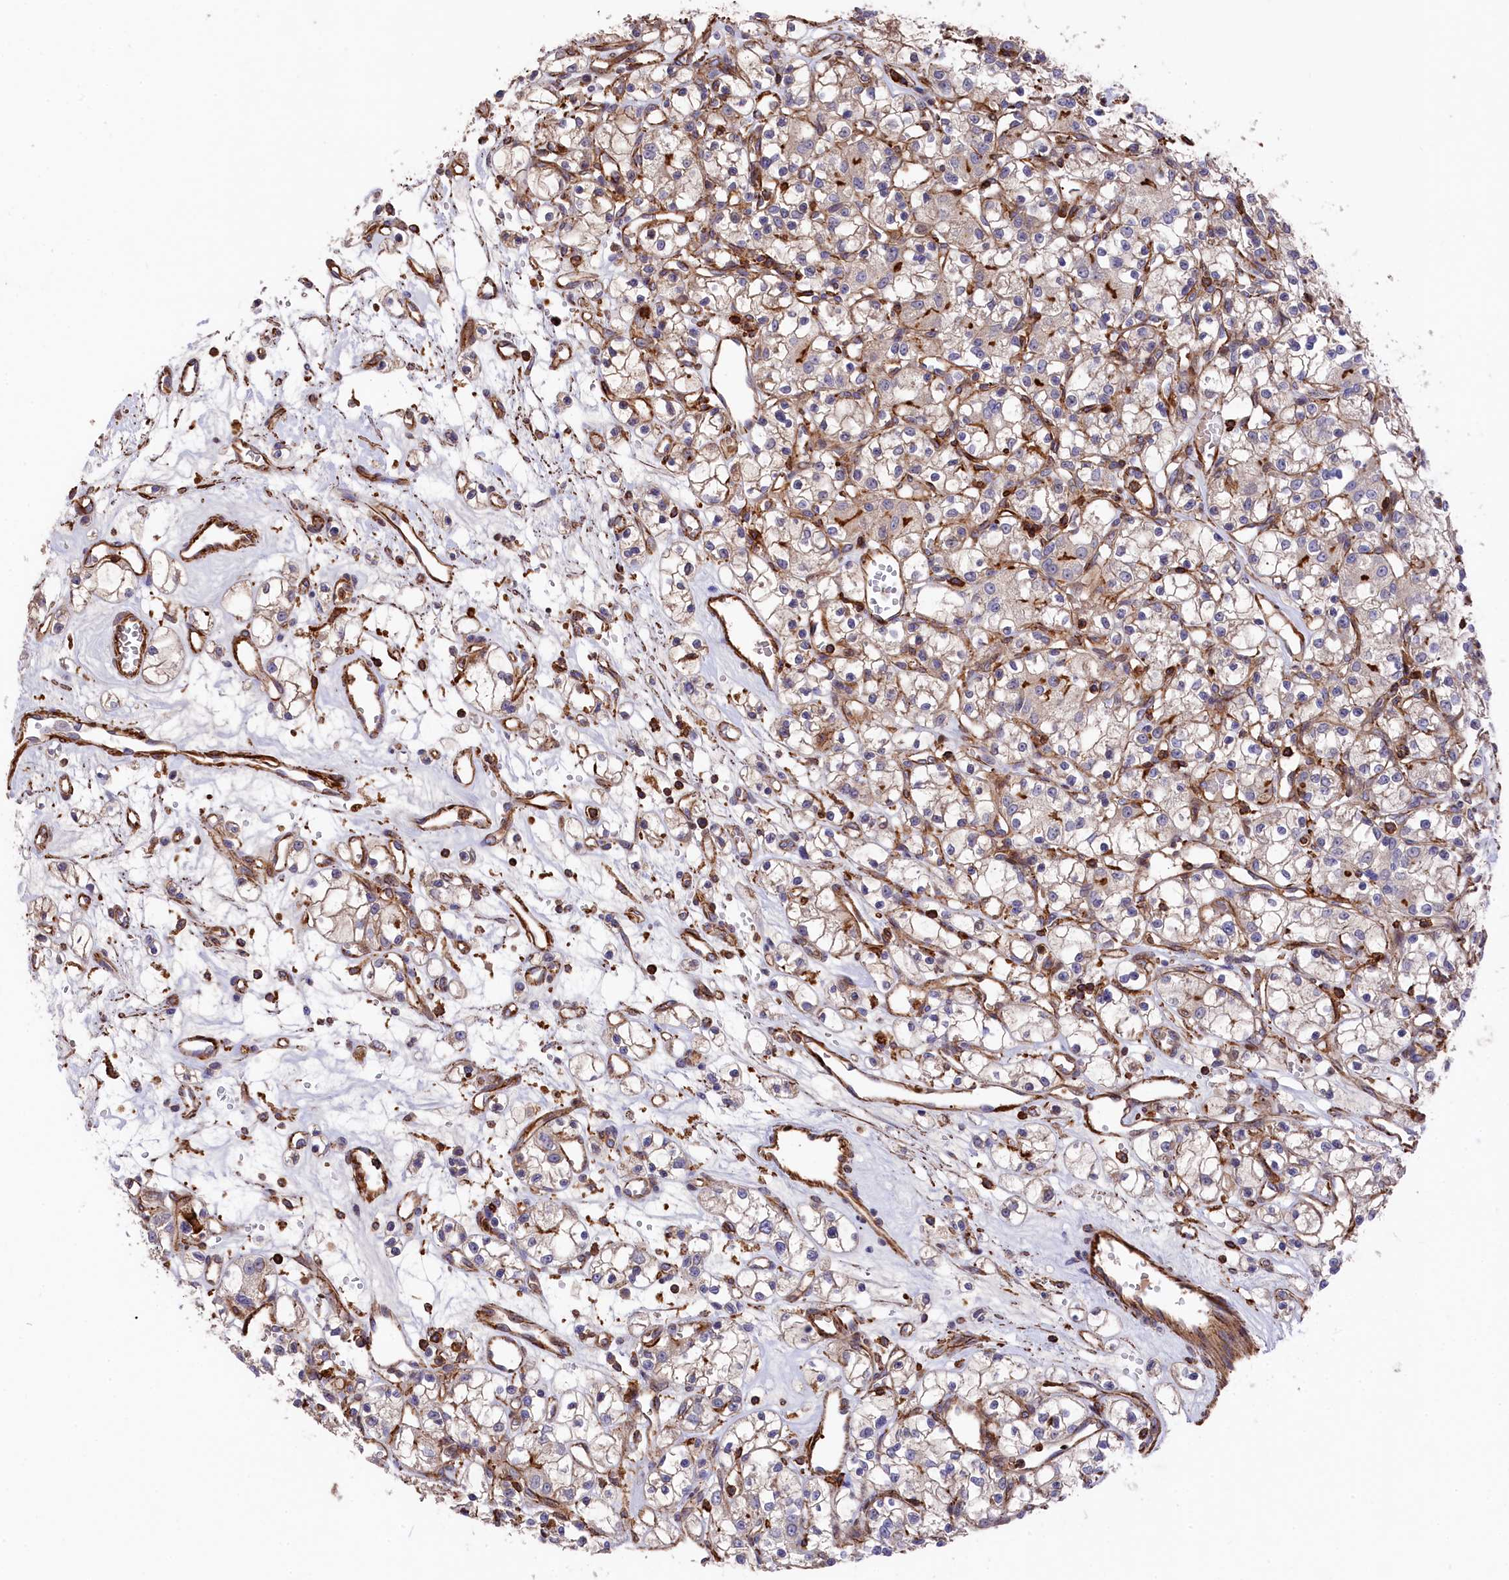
{"staining": {"intensity": "weak", "quantity": "<25%", "location": "cytoplasmic/membranous"}, "tissue": "renal cancer", "cell_type": "Tumor cells", "image_type": "cancer", "snomed": [{"axis": "morphology", "description": "Adenocarcinoma, NOS"}, {"axis": "topography", "description": "Kidney"}], "caption": "A micrograph of human adenocarcinoma (renal) is negative for staining in tumor cells. Nuclei are stained in blue.", "gene": "RAPSN", "patient": {"sex": "female", "age": 59}}